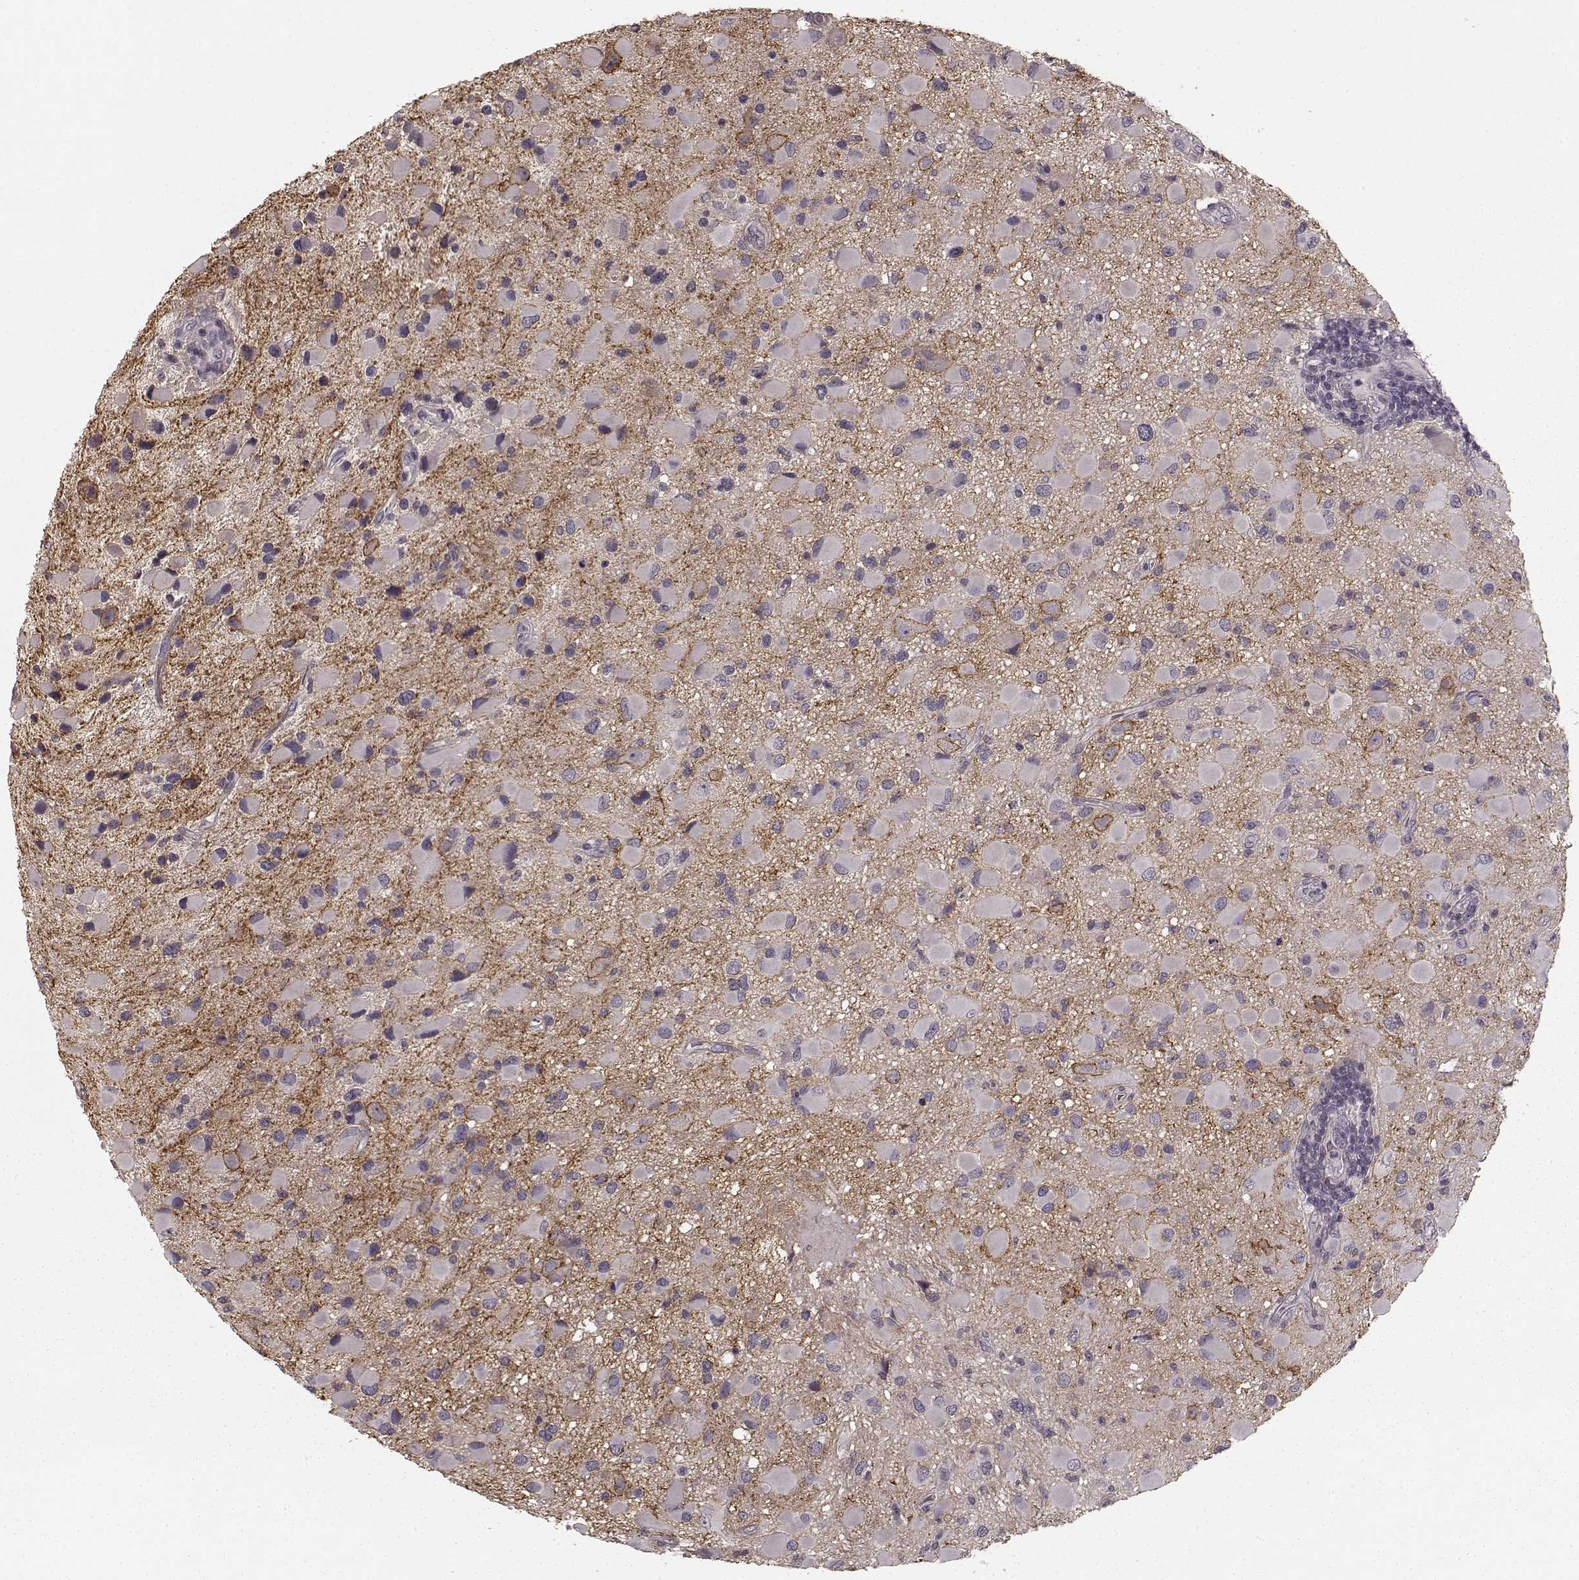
{"staining": {"intensity": "negative", "quantity": "none", "location": "none"}, "tissue": "glioma", "cell_type": "Tumor cells", "image_type": "cancer", "snomed": [{"axis": "morphology", "description": "Glioma, malignant, Low grade"}, {"axis": "topography", "description": "Brain"}], "caption": "IHC micrograph of neoplastic tissue: malignant glioma (low-grade) stained with DAB (3,3'-diaminobenzidine) shows no significant protein staining in tumor cells.", "gene": "PRKCE", "patient": {"sex": "female", "age": 32}}